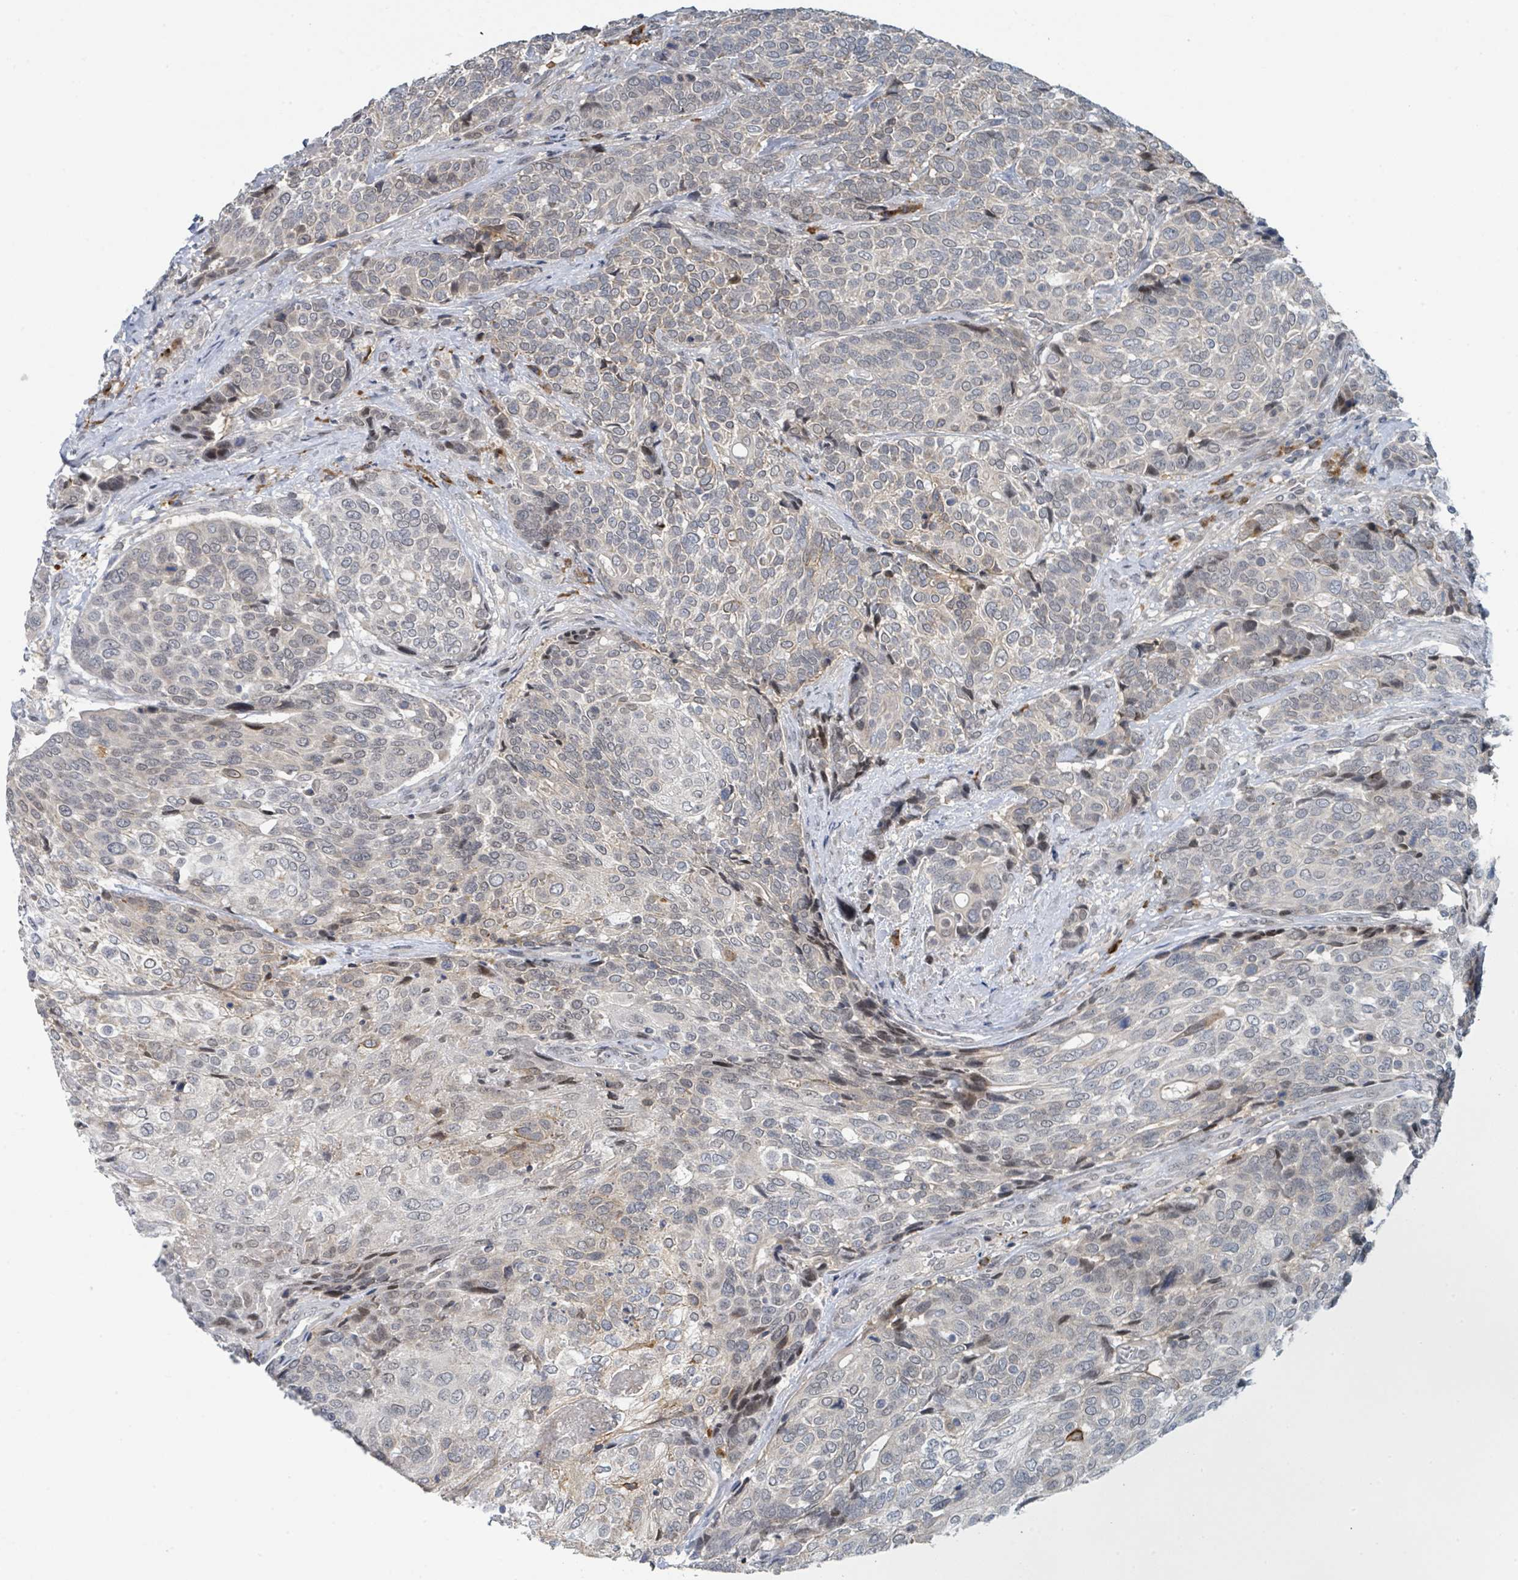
{"staining": {"intensity": "moderate", "quantity": "<25%", "location": "cytoplasmic/membranous,nuclear"}, "tissue": "urothelial cancer", "cell_type": "Tumor cells", "image_type": "cancer", "snomed": [{"axis": "morphology", "description": "Urothelial carcinoma, High grade"}, {"axis": "topography", "description": "Urinary bladder"}], "caption": "Urothelial carcinoma (high-grade) tissue shows moderate cytoplasmic/membranous and nuclear staining in about <25% of tumor cells, visualized by immunohistochemistry.", "gene": "ANKRD55", "patient": {"sex": "female", "age": 70}}